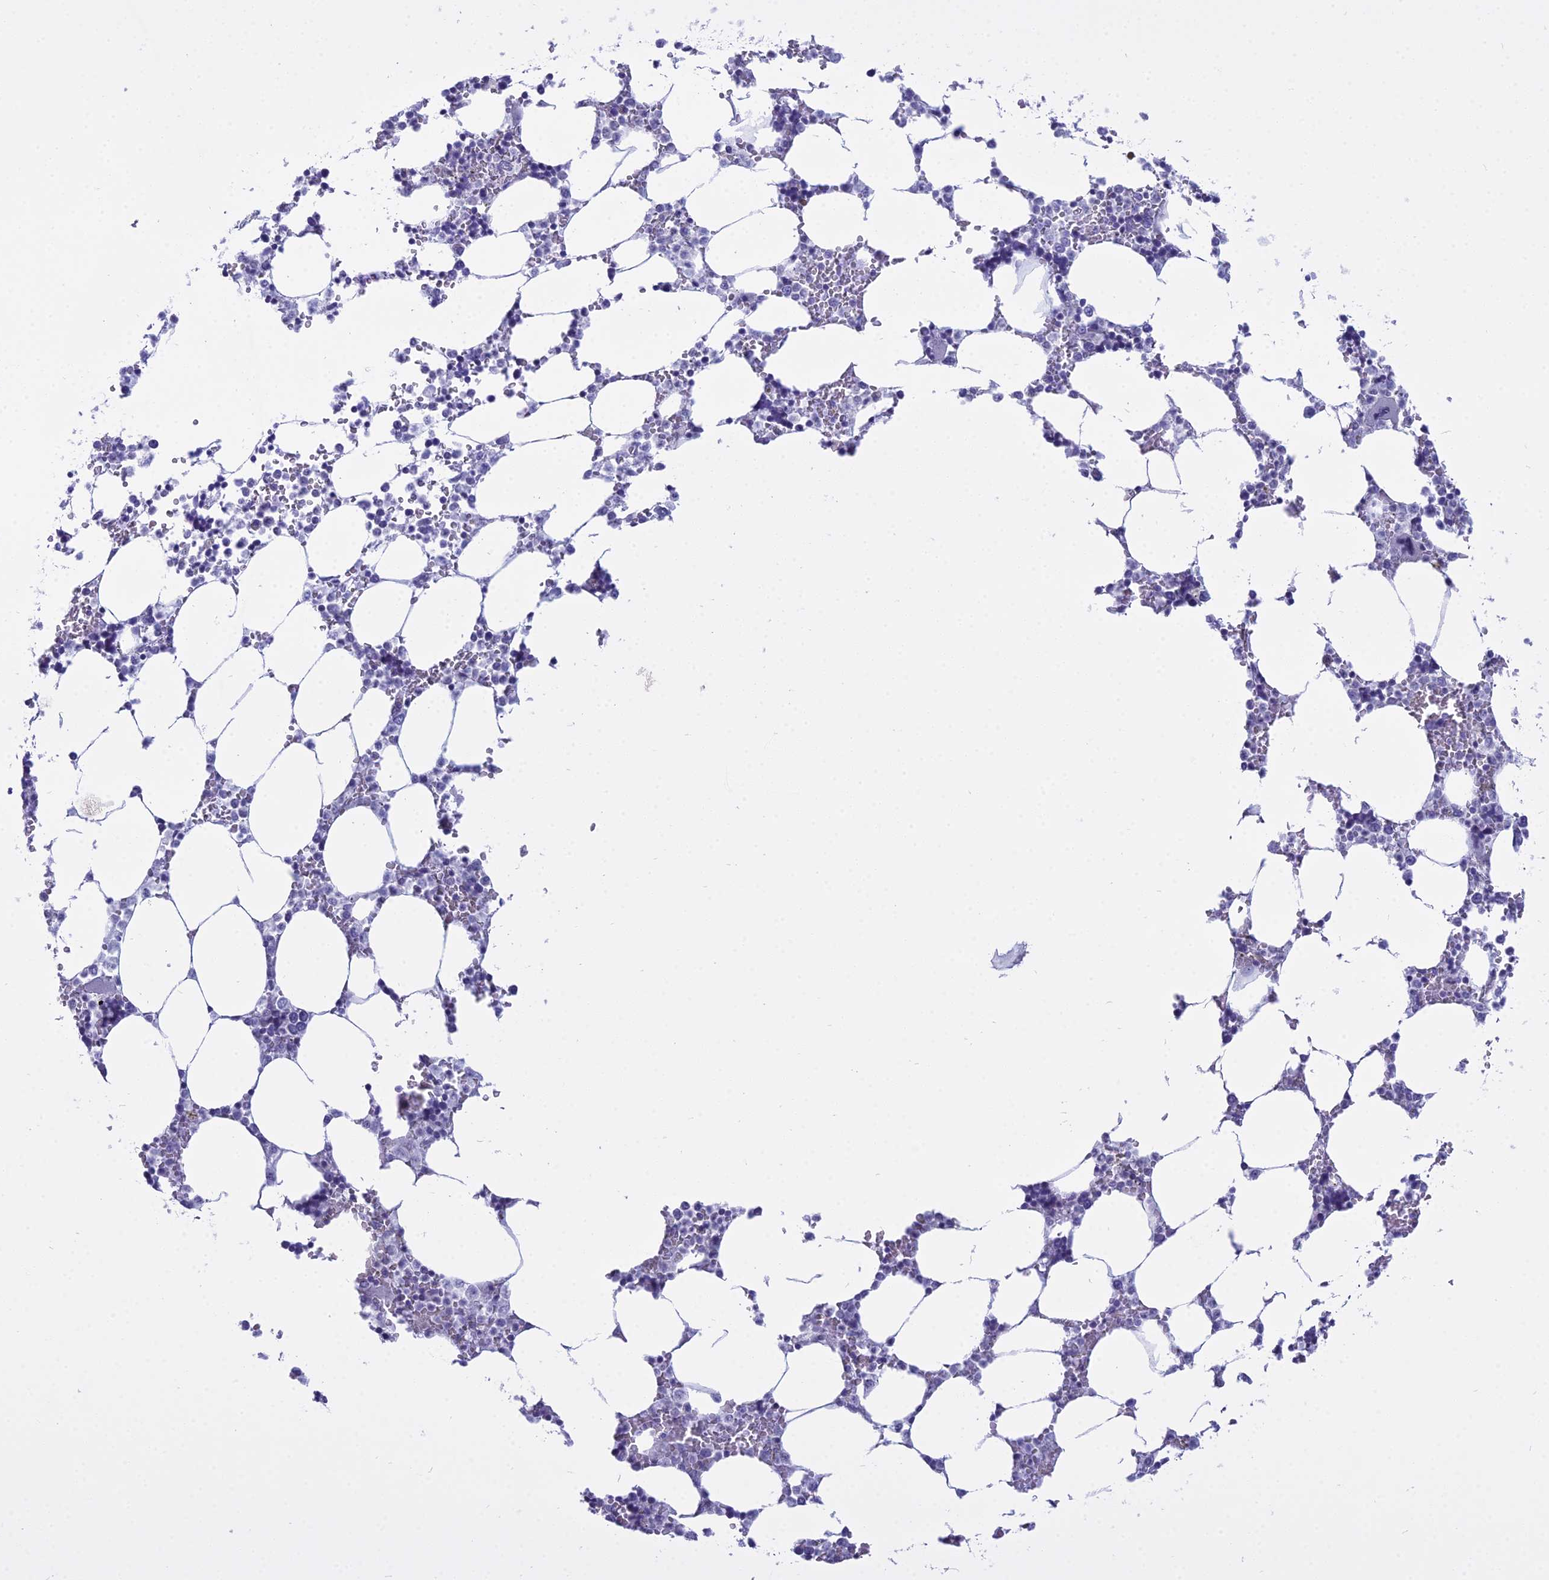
{"staining": {"intensity": "negative", "quantity": "none", "location": "none"}, "tissue": "bone marrow", "cell_type": "Hematopoietic cells", "image_type": "normal", "snomed": [{"axis": "morphology", "description": "Normal tissue, NOS"}, {"axis": "topography", "description": "Bone marrow"}], "caption": "Histopathology image shows no protein positivity in hematopoietic cells of unremarkable bone marrow.", "gene": "MAP6", "patient": {"sex": "male", "age": 64}}